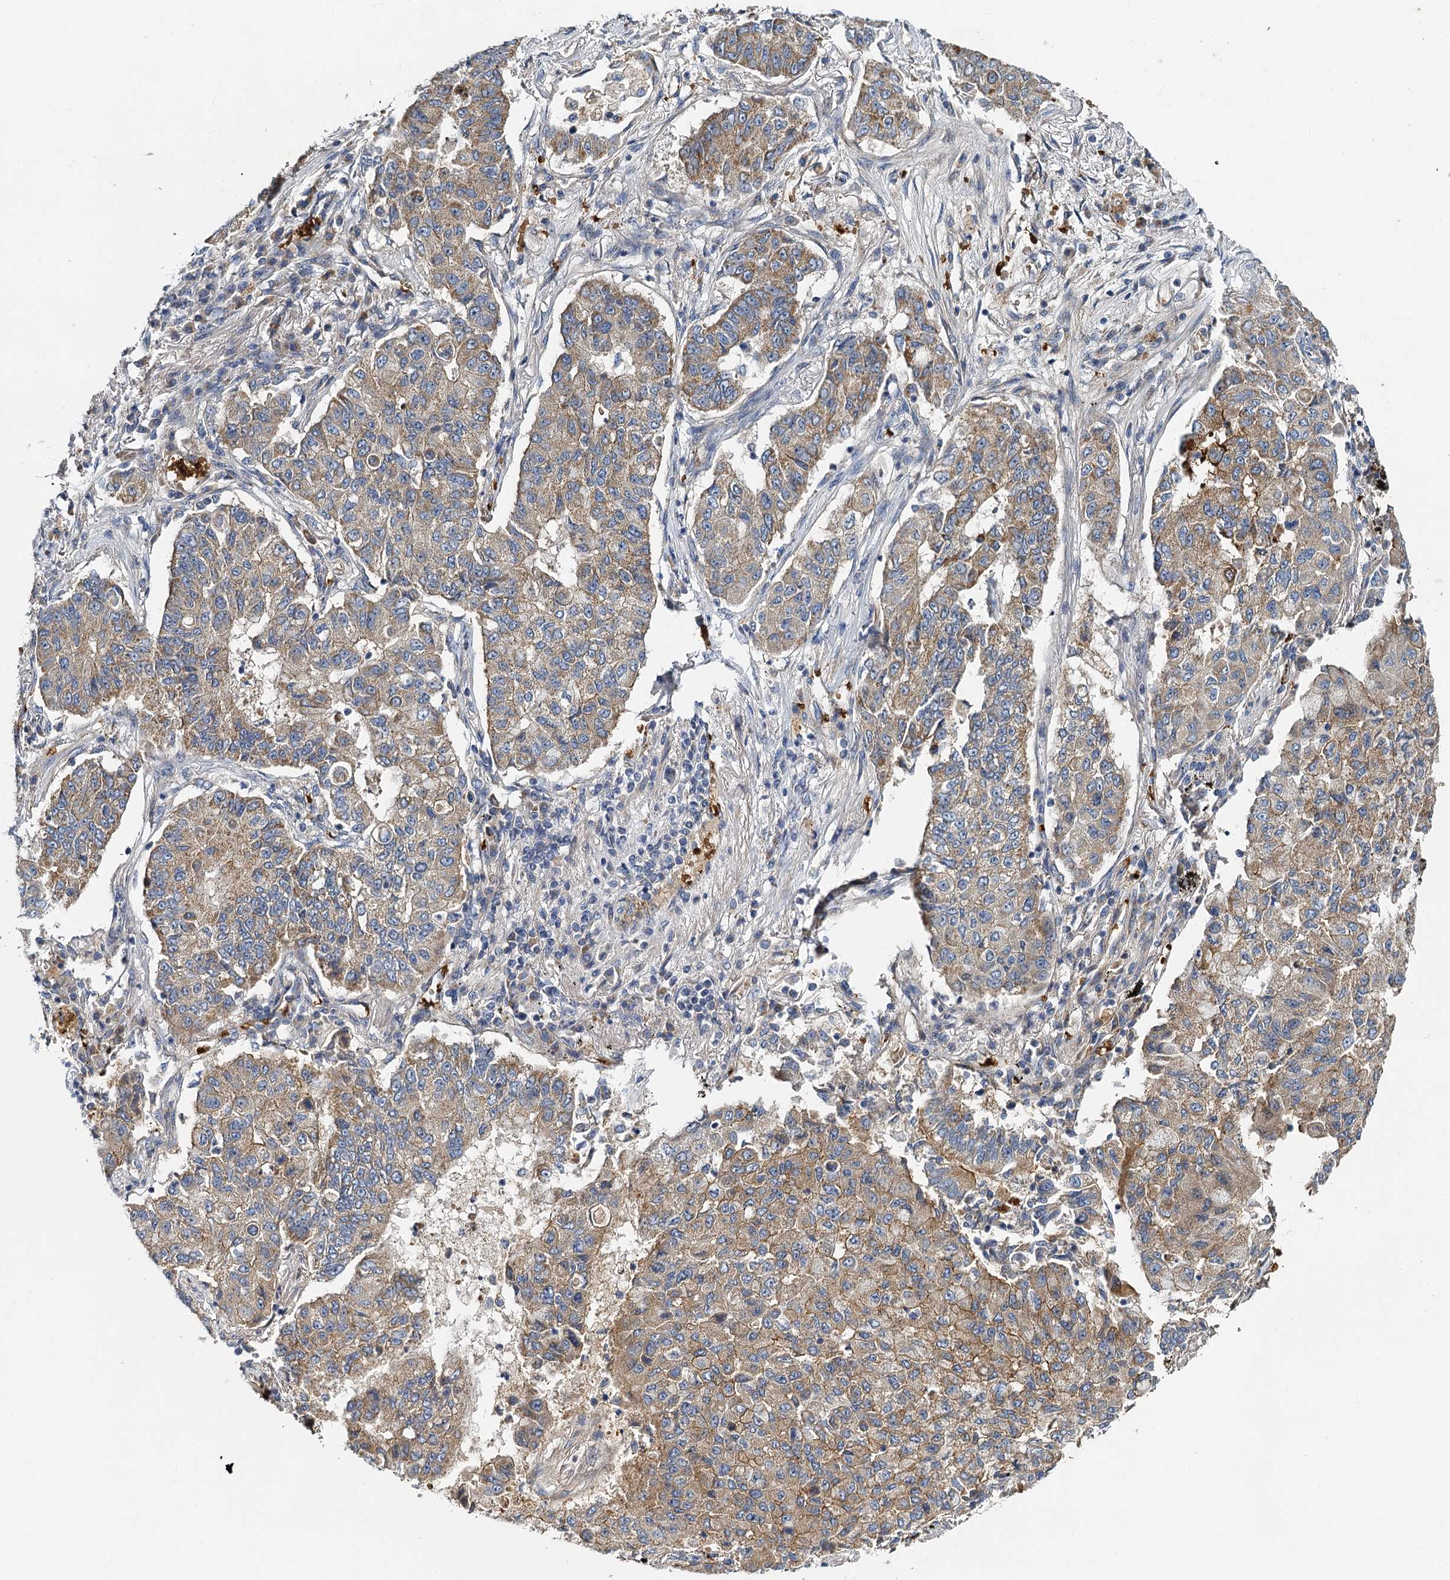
{"staining": {"intensity": "moderate", "quantity": "25%-75%", "location": "cytoplasmic/membranous"}, "tissue": "lung cancer", "cell_type": "Tumor cells", "image_type": "cancer", "snomed": [{"axis": "morphology", "description": "Squamous cell carcinoma, NOS"}, {"axis": "topography", "description": "Lung"}], "caption": "Tumor cells display medium levels of moderate cytoplasmic/membranous expression in approximately 25%-75% of cells in lung cancer. (Stains: DAB (3,3'-diaminobenzidine) in brown, nuclei in blue, Microscopy: brightfield microscopy at high magnification).", "gene": "BCS1L", "patient": {"sex": "male", "age": 74}}